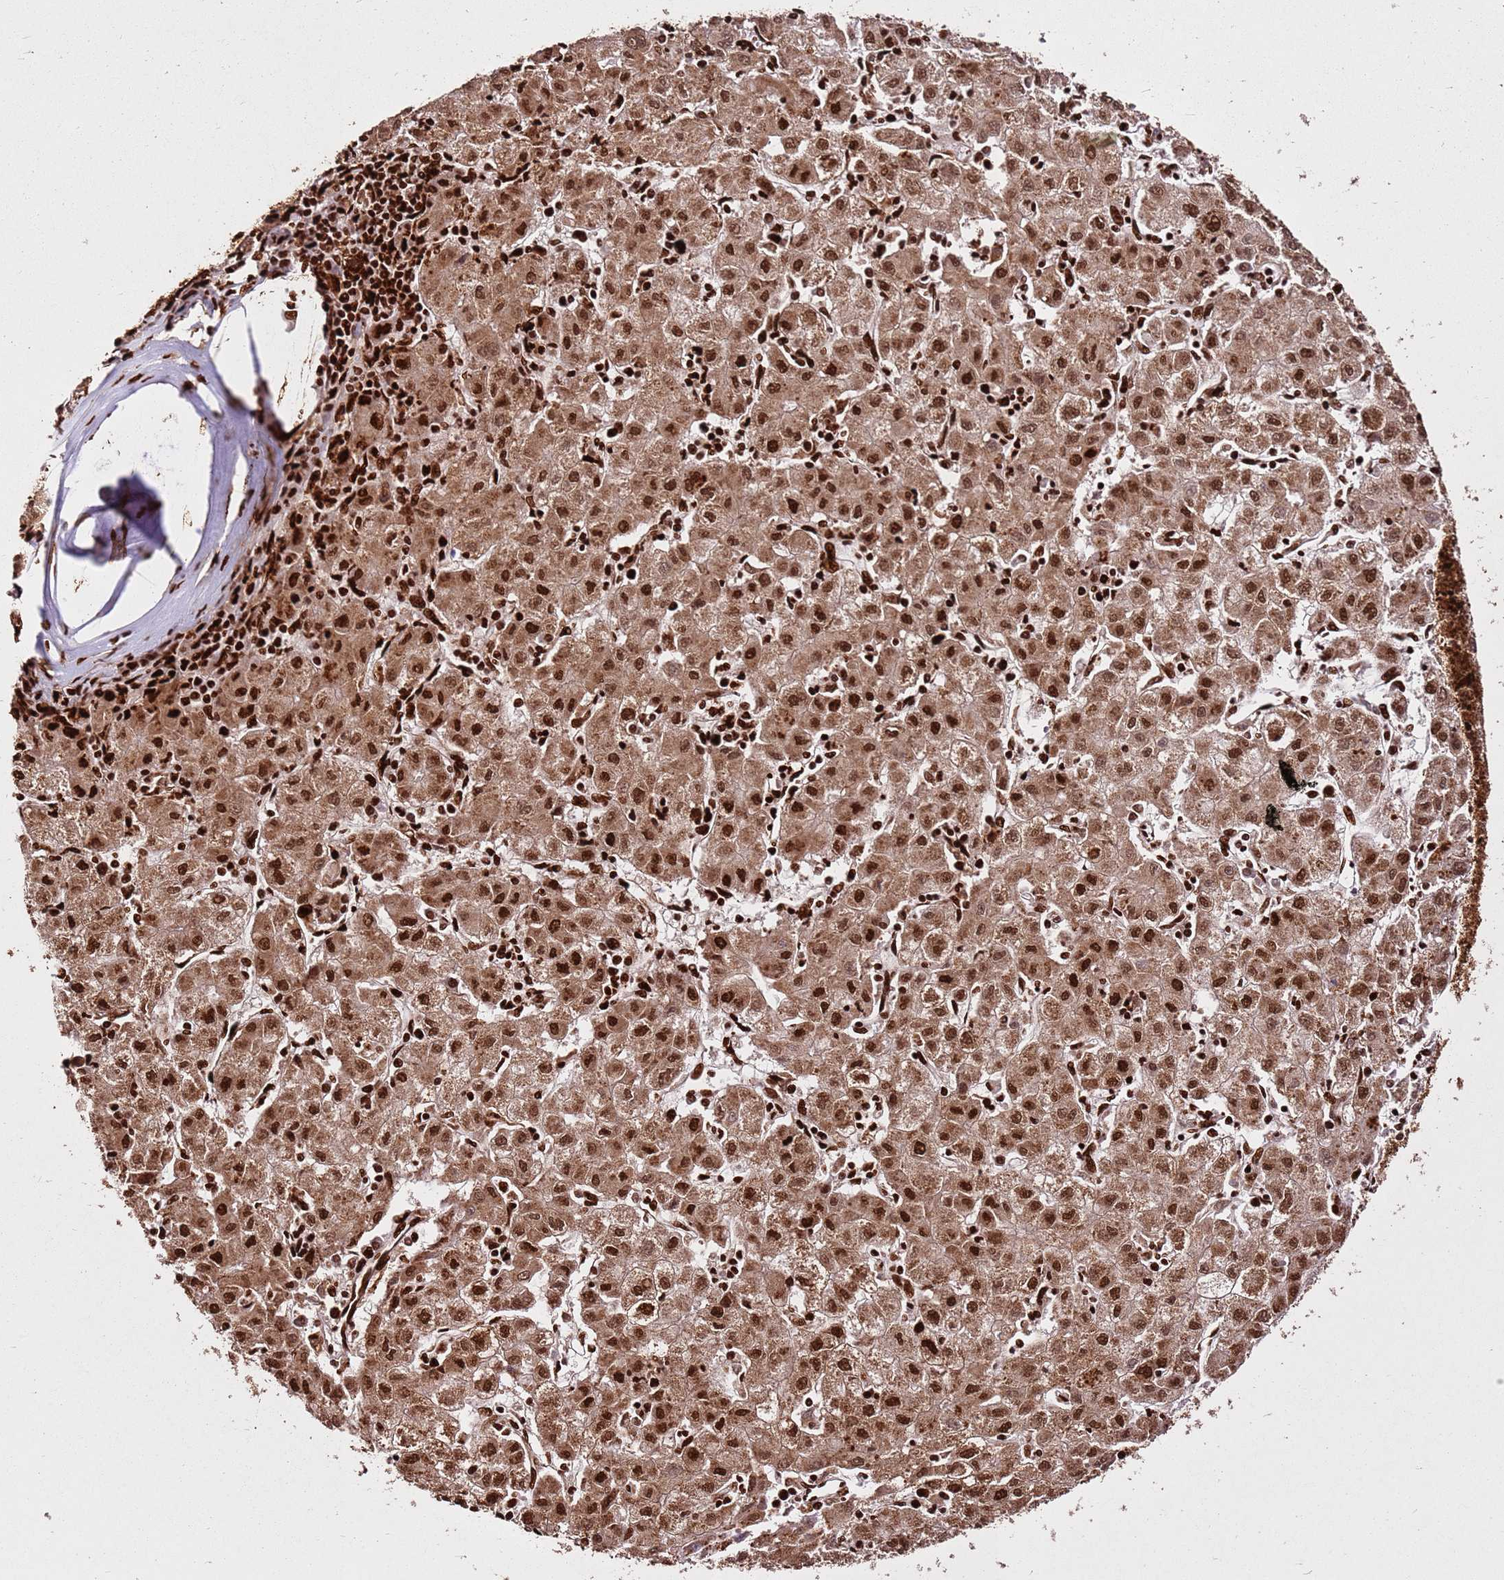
{"staining": {"intensity": "strong", "quantity": ">75%", "location": "nuclear"}, "tissue": "liver cancer", "cell_type": "Tumor cells", "image_type": "cancer", "snomed": [{"axis": "morphology", "description": "Carcinoma, Hepatocellular, NOS"}, {"axis": "topography", "description": "Liver"}], "caption": "Tumor cells demonstrate high levels of strong nuclear positivity in about >75% of cells in human hepatocellular carcinoma (liver).", "gene": "HNRNPAB", "patient": {"sex": "male", "age": 72}}